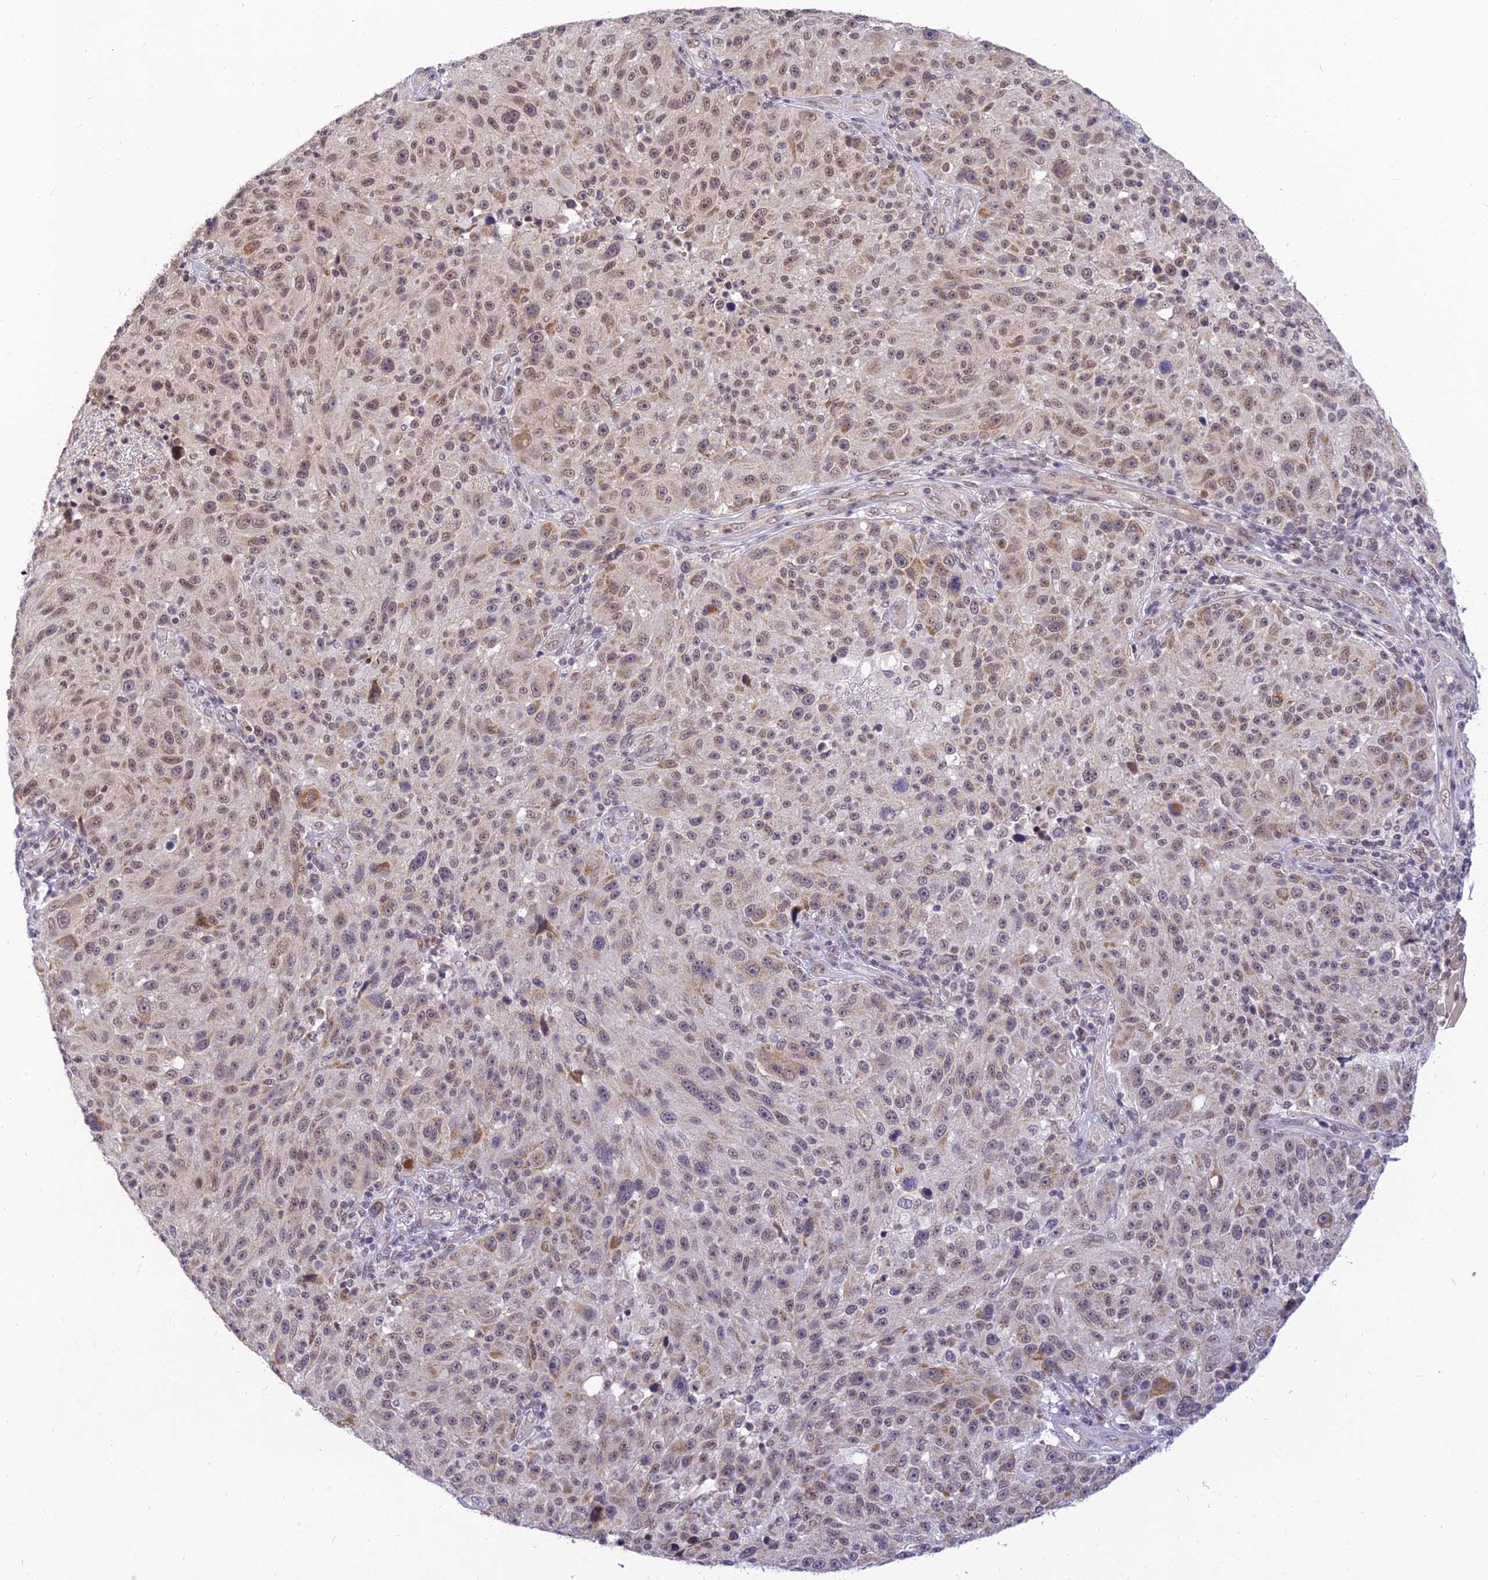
{"staining": {"intensity": "moderate", "quantity": "25%-75%", "location": "nuclear"}, "tissue": "melanoma", "cell_type": "Tumor cells", "image_type": "cancer", "snomed": [{"axis": "morphology", "description": "Malignant melanoma, NOS"}, {"axis": "topography", "description": "Skin"}], "caption": "Malignant melanoma stained with a brown dye shows moderate nuclear positive expression in approximately 25%-75% of tumor cells.", "gene": "MICOS13", "patient": {"sex": "male", "age": 53}}